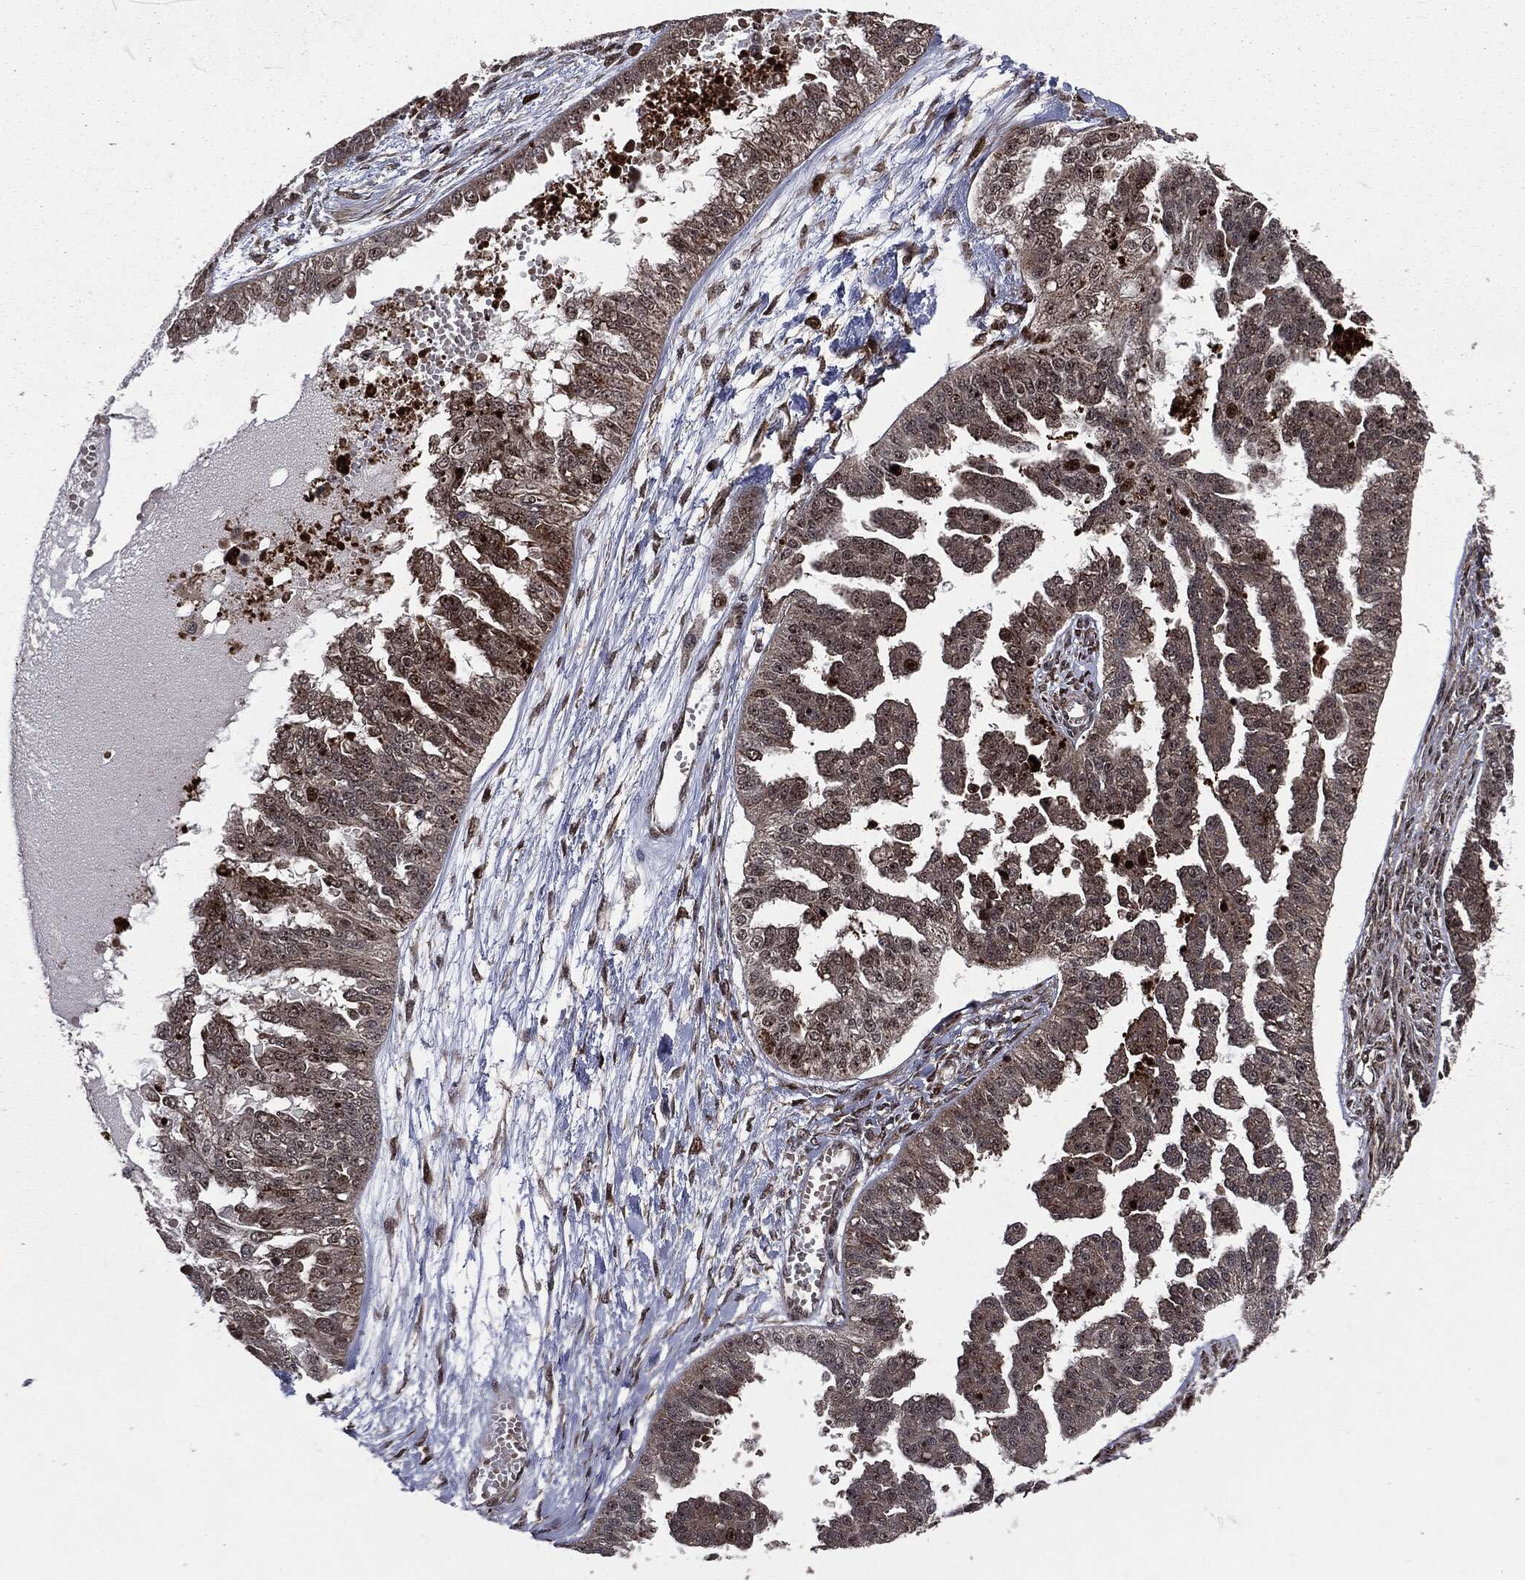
{"staining": {"intensity": "strong", "quantity": "<25%", "location": "cytoplasmic/membranous,nuclear"}, "tissue": "ovarian cancer", "cell_type": "Tumor cells", "image_type": "cancer", "snomed": [{"axis": "morphology", "description": "Cystadenocarcinoma, serous, NOS"}, {"axis": "topography", "description": "Ovary"}], "caption": "Immunohistochemistry (IHC) histopathology image of ovarian cancer stained for a protein (brown), which demonstrates medium levels of strong cytoplasmic/membranous and nuclear staining in approximately <25% of tumor cells.", "gene": "SMAD4", "patient": {"sex": "female", "age": 58}}